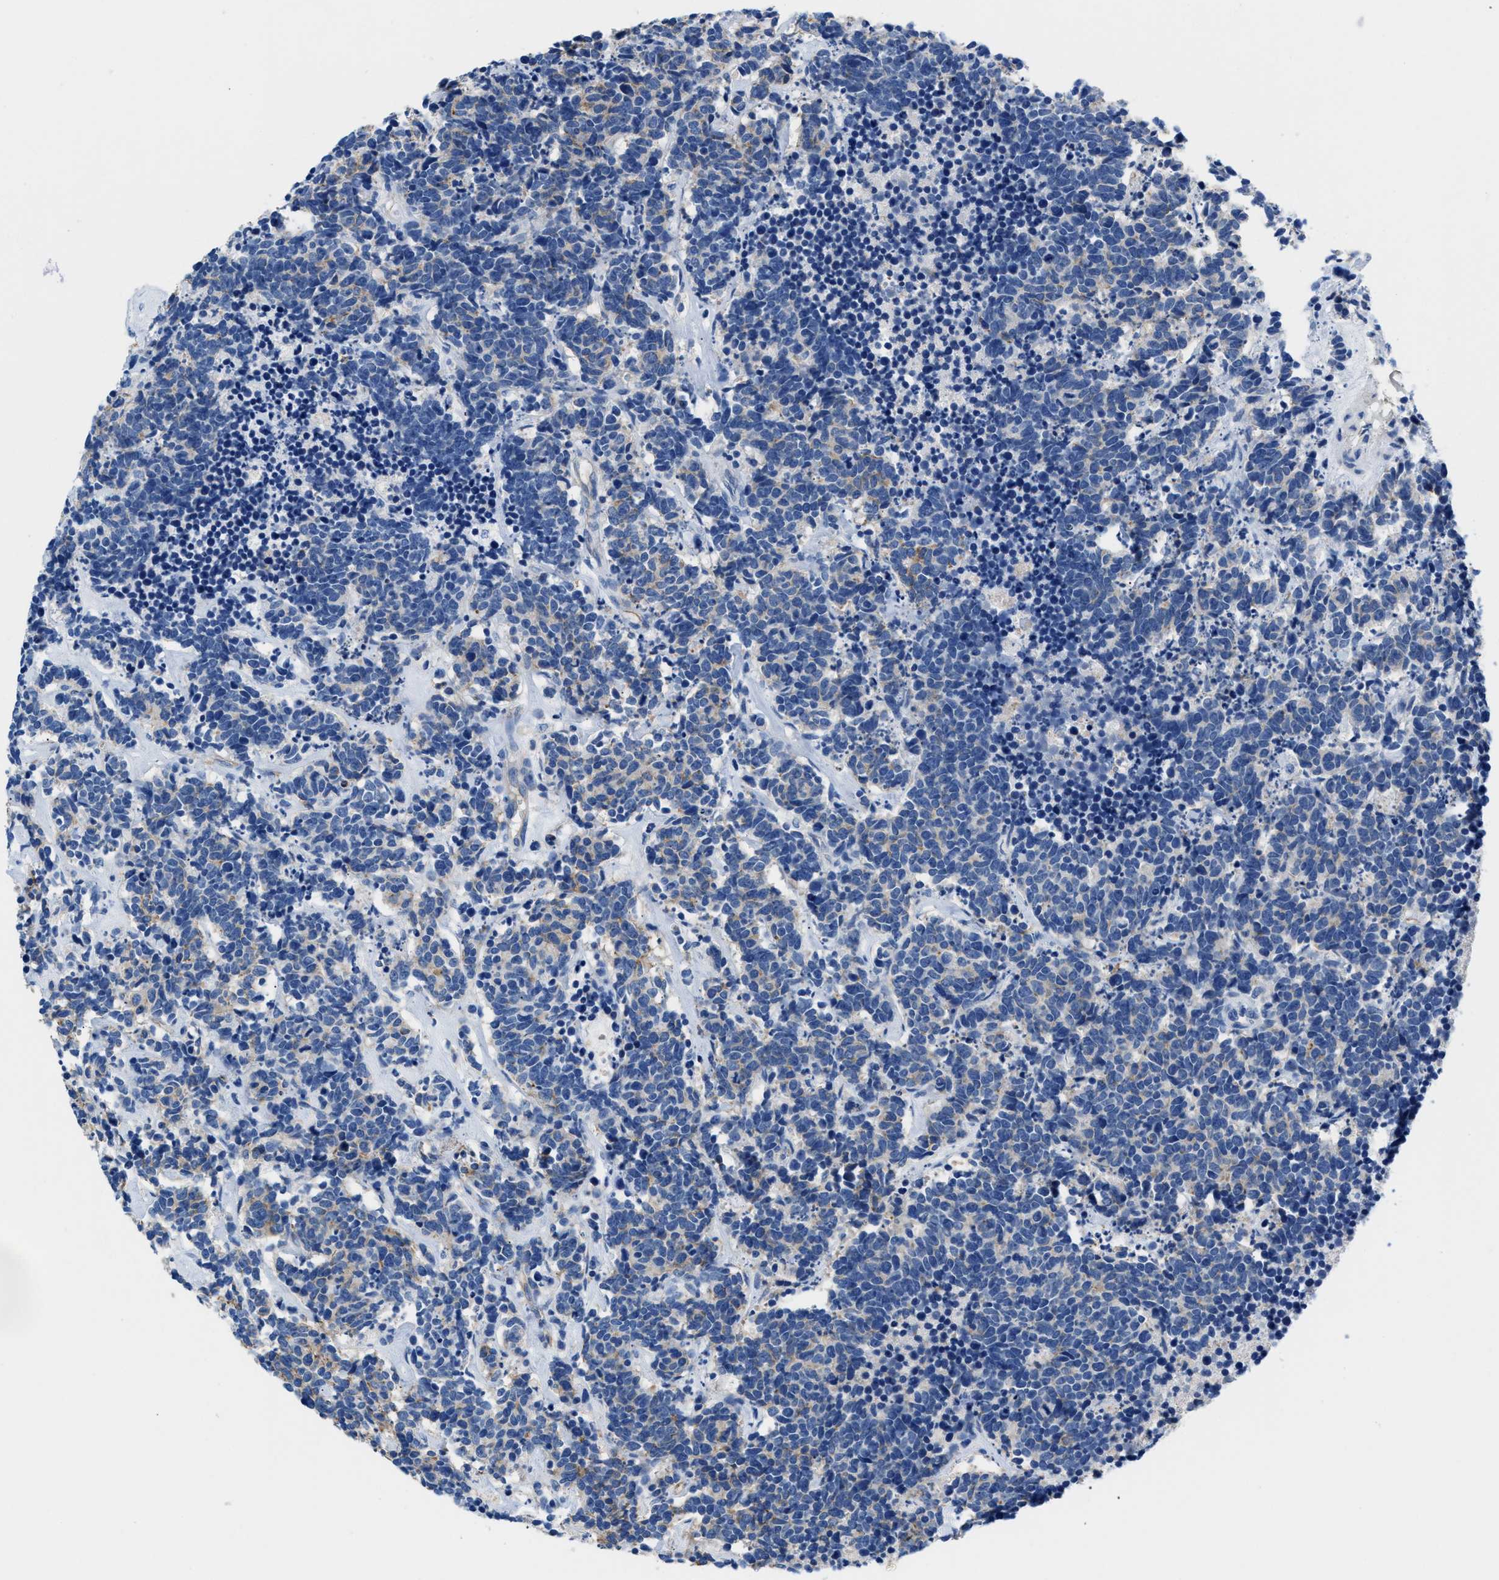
{"staining": {"intensity": "weak", "quantity": "<25%", "location": "cytoplasmic/membranous"}, "tissue": "carcinoid", "cell_type": "Tumor cells", "image_type": "cancer", "snomed": [{"axis": "morphology", "description": "Carcinoma, NOS"}, {"axis": "morphology", "description": "Carcinoid, malignant, NOS"}, {"axis": "topography", "description": "Urinary bladder"}], "caption": "A photomicrograph of human carcinoma is negative for staining in tumor cells.", "gene": "SLFN13", "patient": {"sex": "male", "age": 57}}